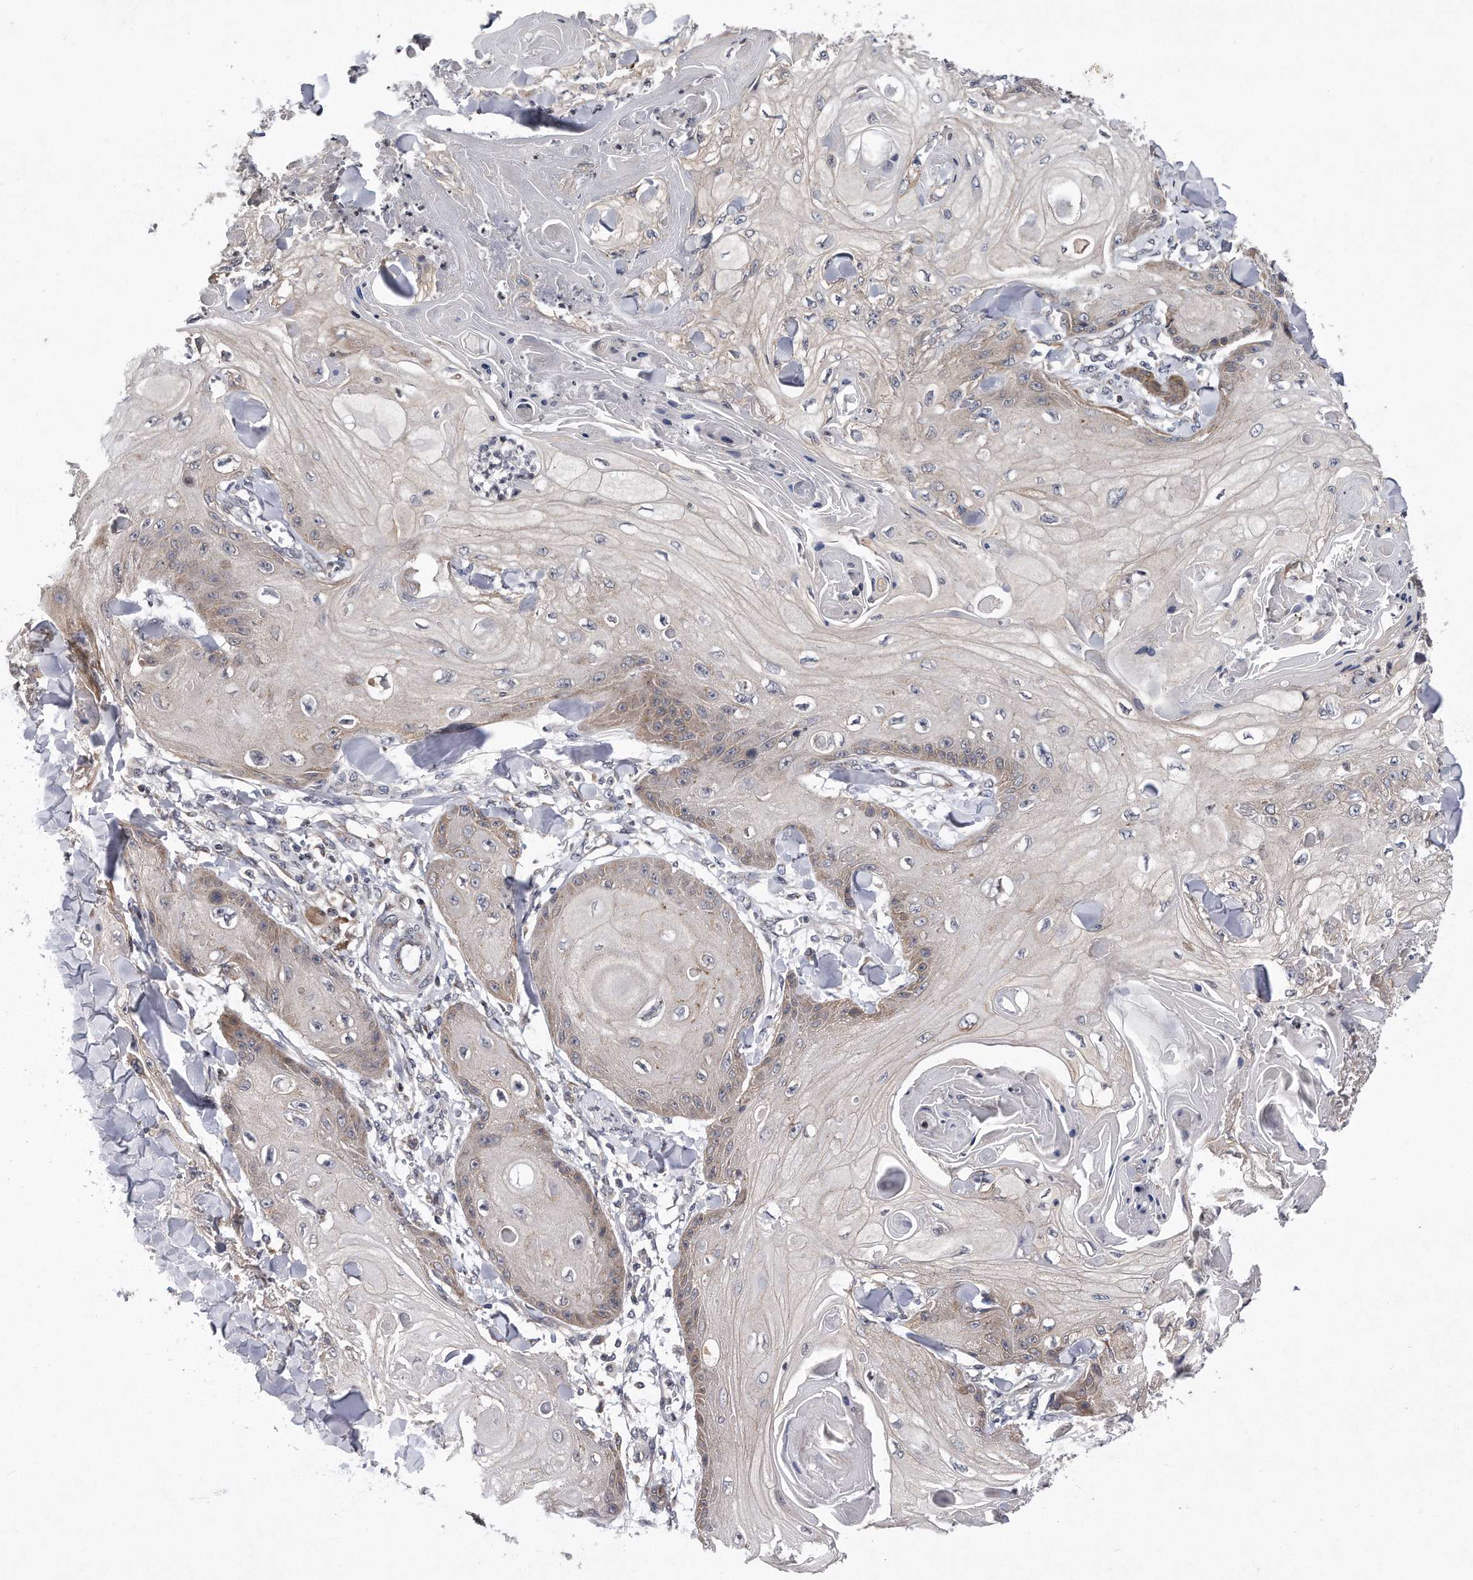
{"staining": {"intensity": "weak", "quantity": ">75%", "location": "cytoplasmic/membranous"}, "tissue": "skin cancer", "cell_type": "Tumor cells", "image_type": "cancer", "snomed": [{"axis": "morphology", "description": "Squamous cell carcinoma, NOS"}, {"axis": "topography", "description": "Skin"}], "caption": "This is an image of immunohistochemistry staining of squamous cell carcinoma (skin), which shows weak staining in the cytoplasmic/membranous of tumor cells.", "gene": "DAB1", "patient": {"sex": "male", "age": 74}}